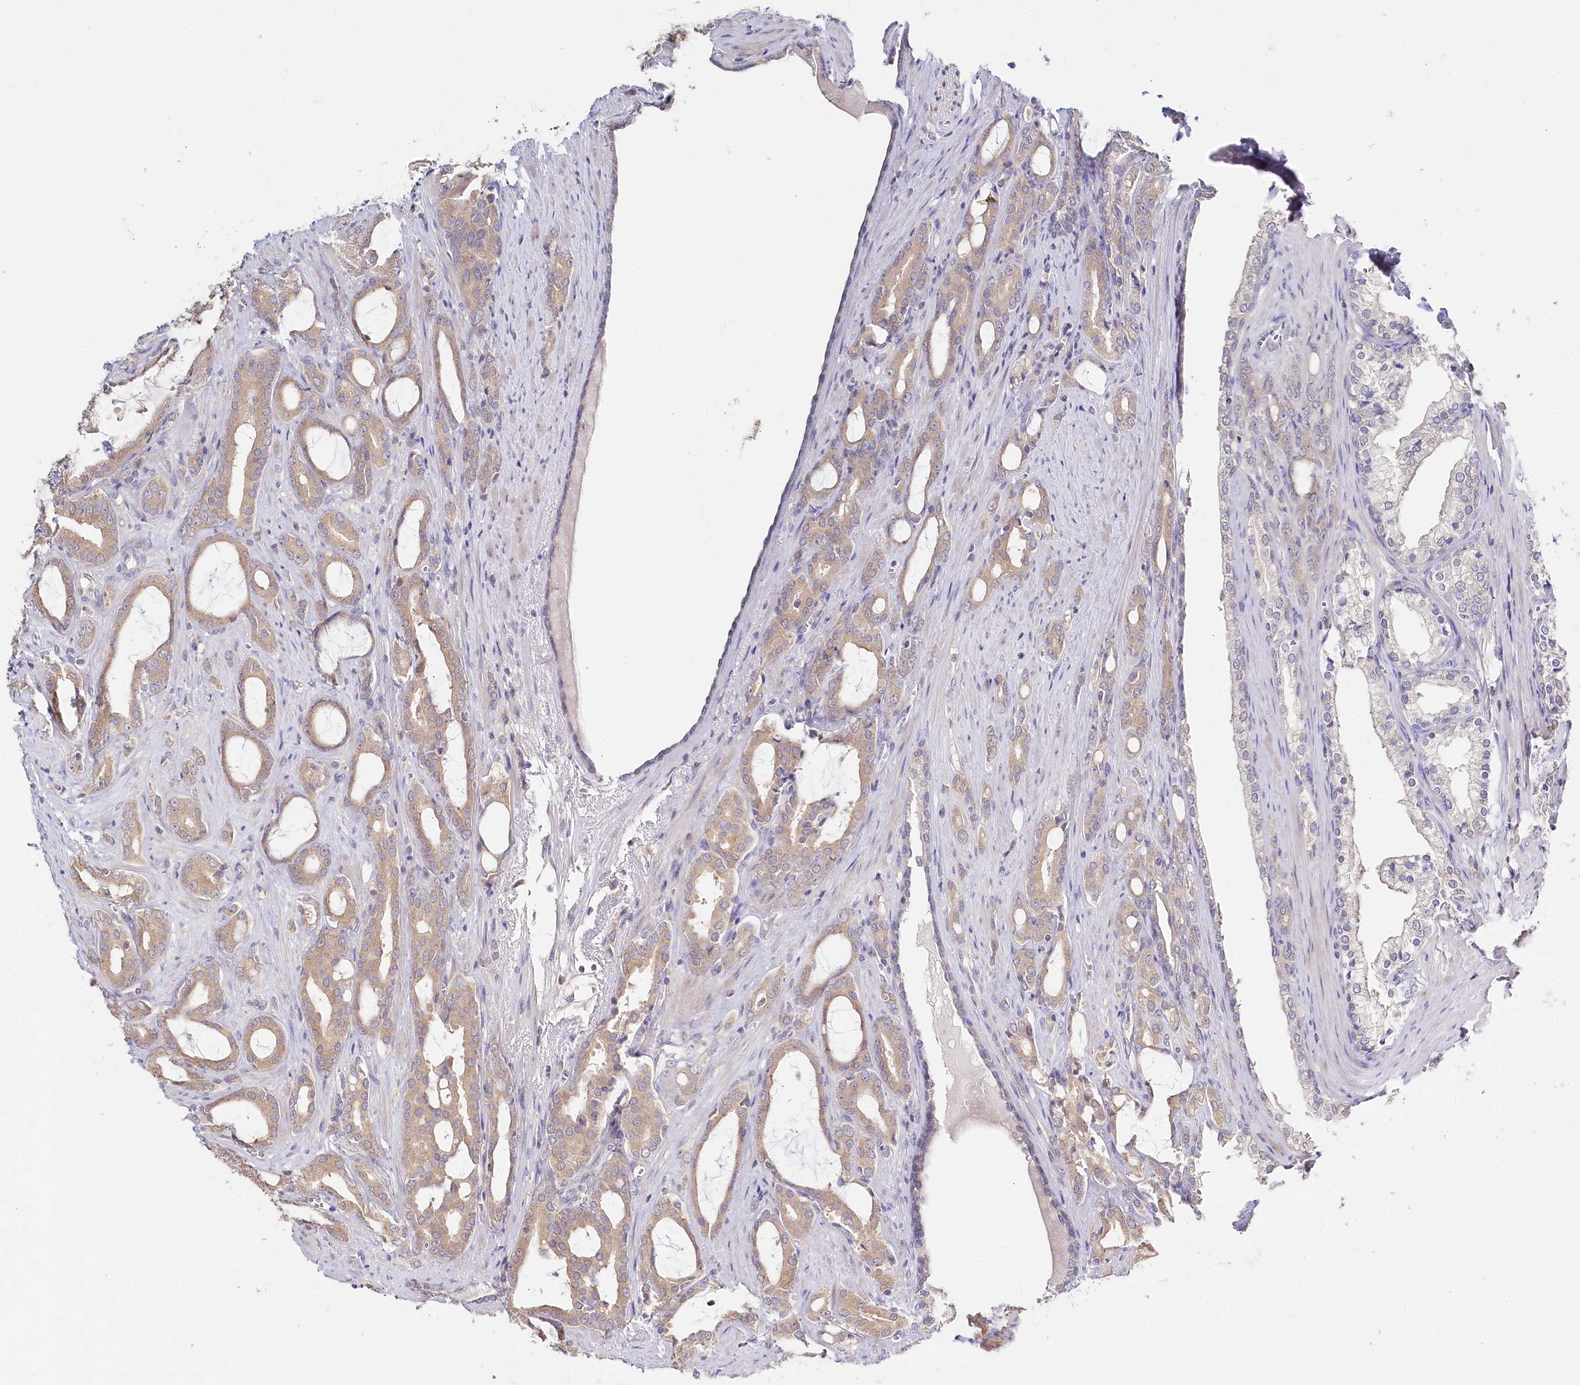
{"staining": {"intensity": "weak", "quantity": "25%-75%", "location": "cytoplasmic/membranous"}, "tissue": "prostate cancer", "cell_type": "Tumor cells", "image_type": "cancer", "snomed": [{"axis": "morphology", "description": "Adenocarcinoma, High grade"}, {"axis": "topography", "description": "Prostate"}], "caption": "The photomicrograph exhibits staining of high-grade adenocarcinoma (prostate), revealing weak cytoplasmic/membranous protein staining (brown color) within tumor cells.", "gene": "DAPK1", "patient": {"sex": "male", "age": 72}}